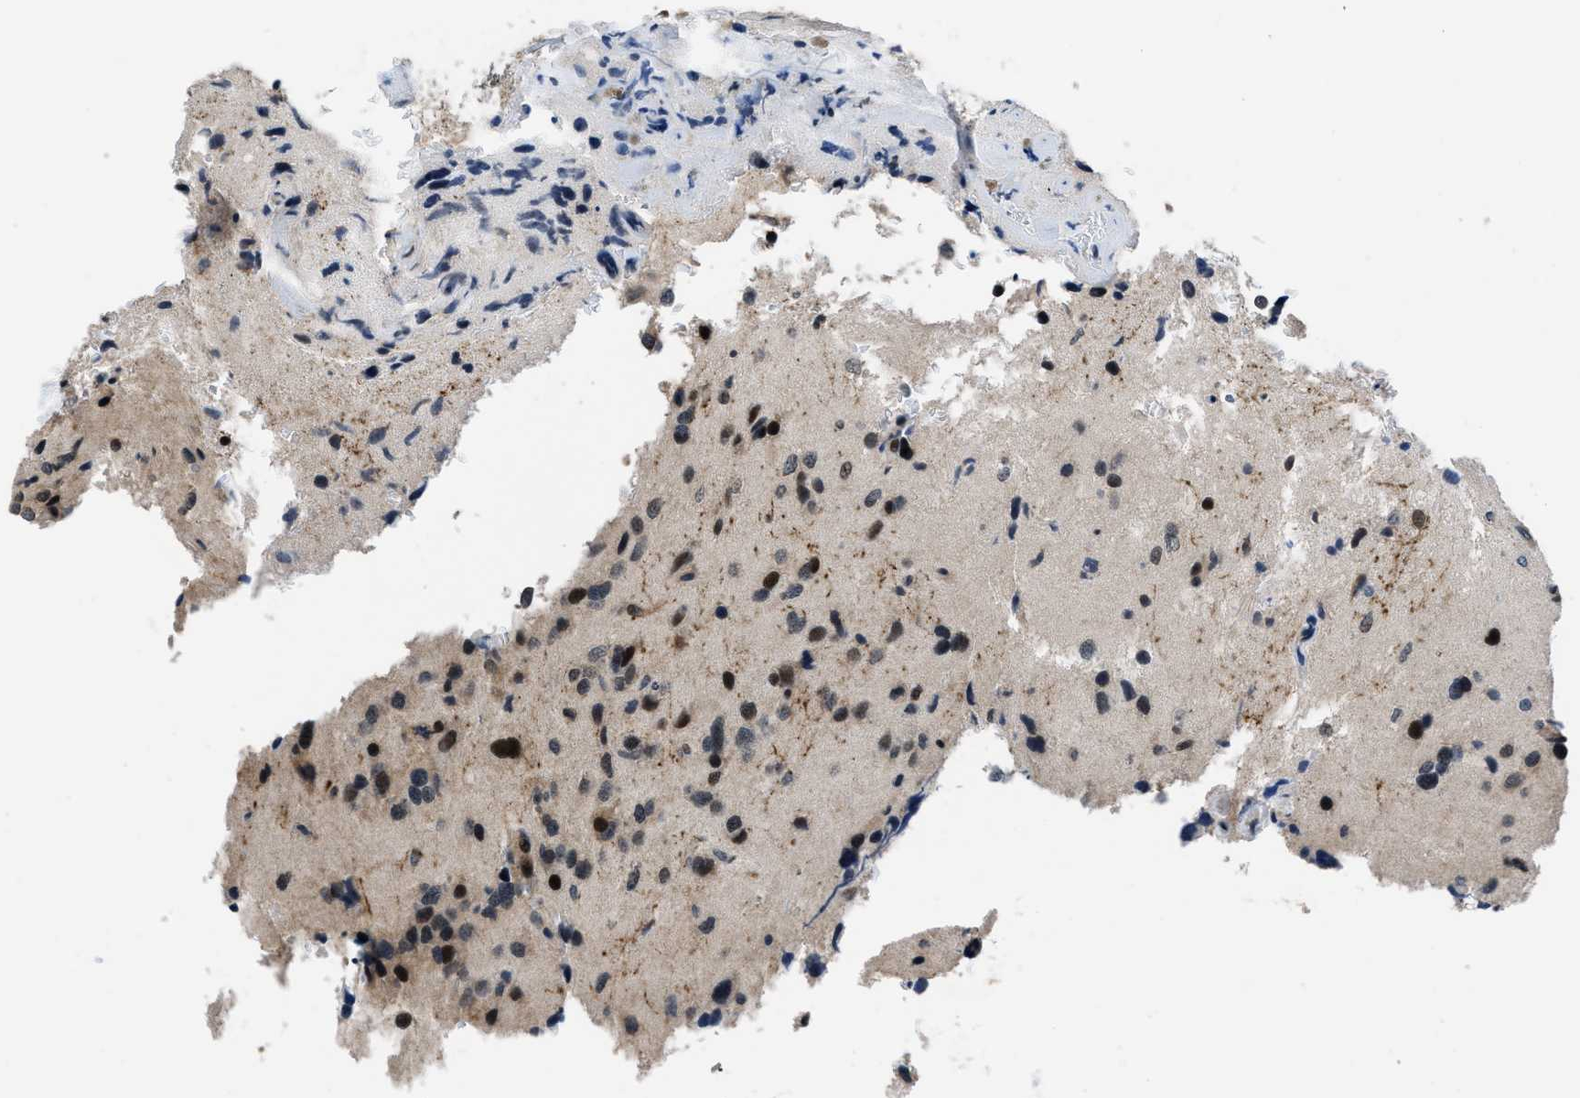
{"staining": {"intensity": "strong", "quantity": "<25%", "location": "nuclear"}, "tissue": "glioma", "cell_type": "Tumor cells", "image_type": "cancer", "snomed": [{"axis": "morphology", "description": "Glioma, malignant, High grade"}, {"axis": "topography", "description": "Brain"}], "caption": "Protein expression analysis of malignant high-grade glioma displays strong nuclear staining in approximately <25% of tumor cells.", "gene": "SETD5", "patient": {"sex": "female", "age": 58}}